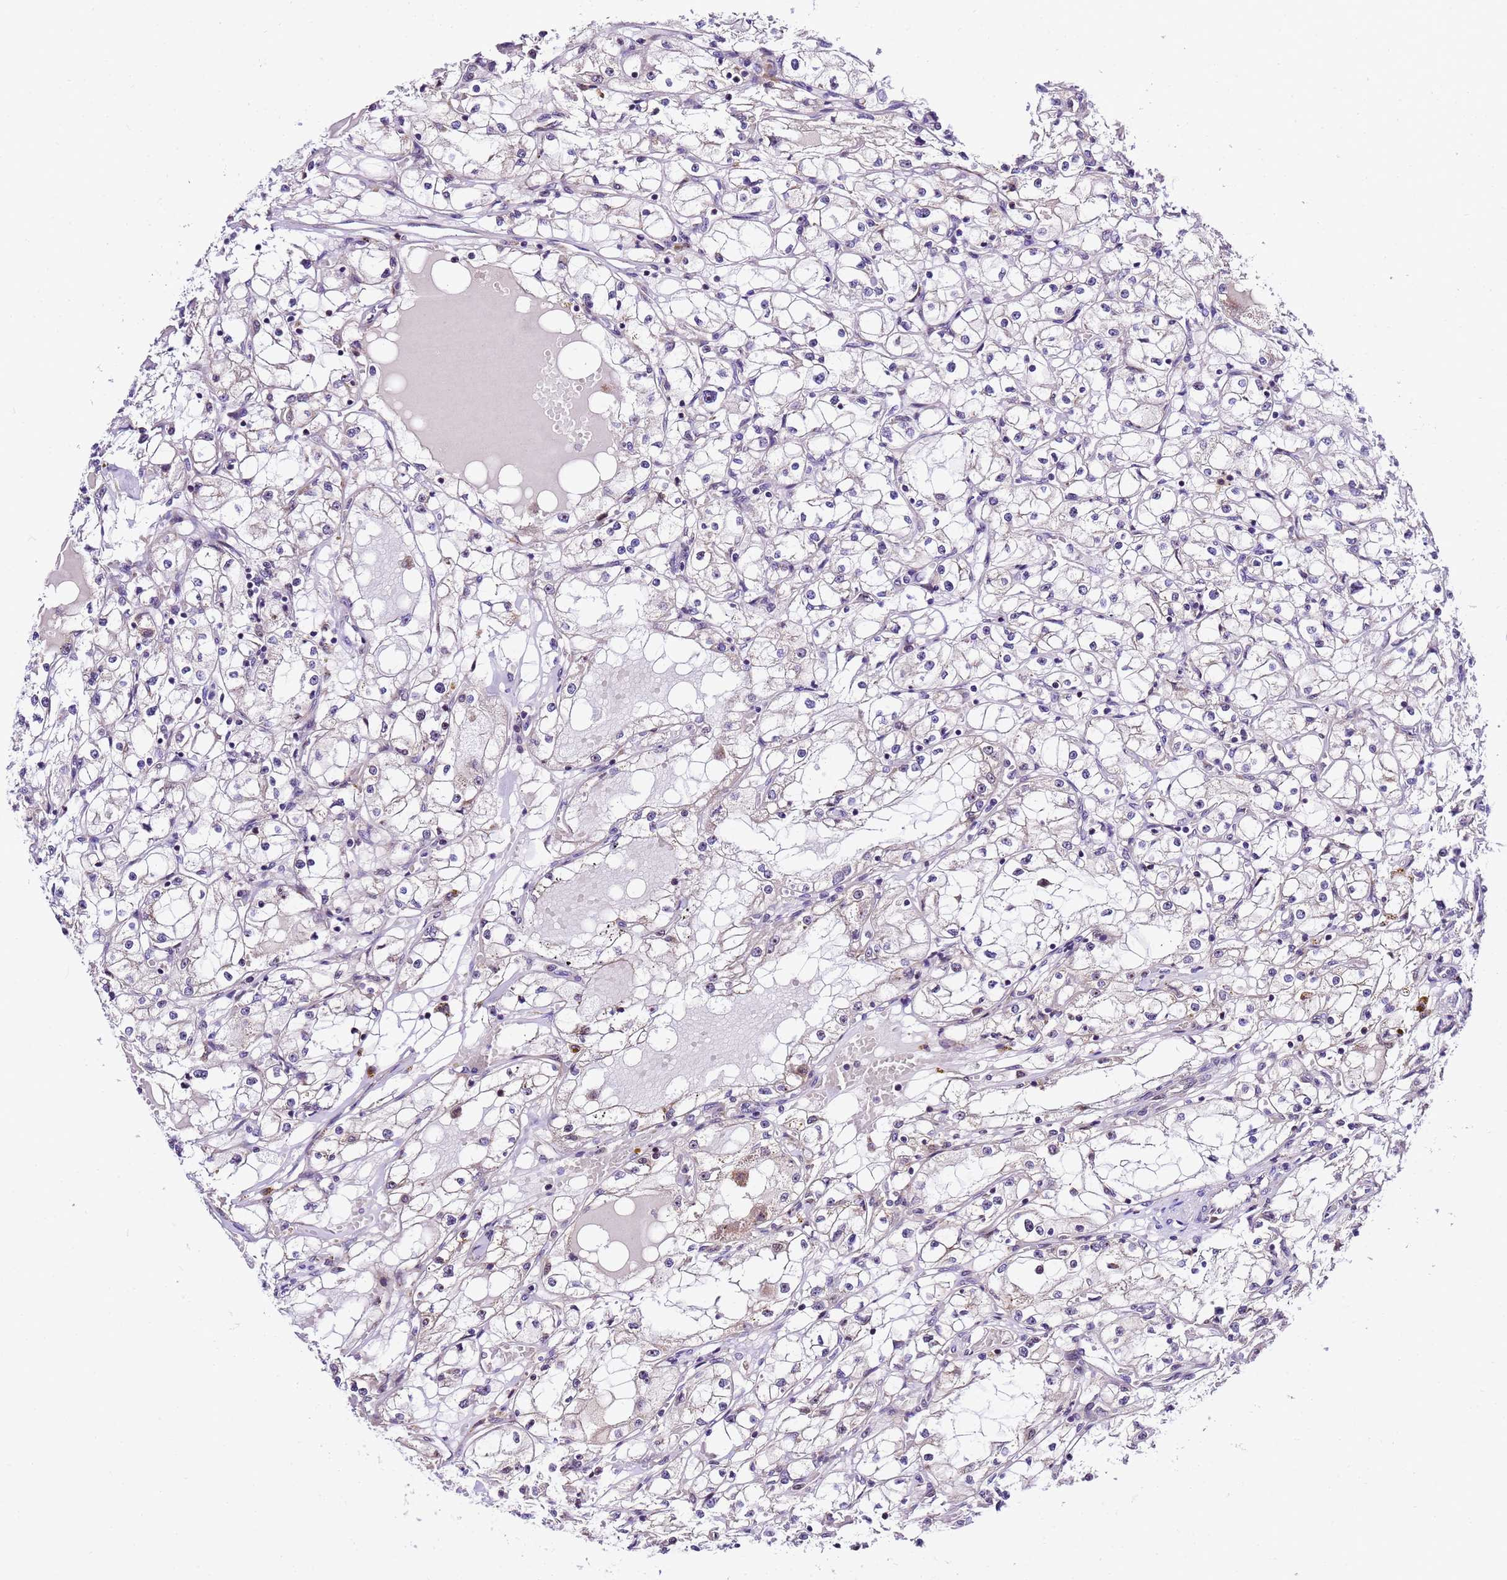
{"staining": {"intensity": "negative", "quantity": "none", "location": "none"}, "tissue": "renal cancer", "cell_type": "Tumor cells", "image_type": "cancer", "snomed": [{"axis": "morphology", "description": "Adenocarcinoma, NOS"}, {"axis": "topography", "description": "Kidney"}], "caption": "Immunohistochemistry (IHC) micrograph of neoplastic tissue: renal cancer (adenocarcinoma) stained with DAB (3,3'-diaminobenzidine) displays no significant protein positivity in tumor cells.", "gene": "SLX4IP", "patient": {"sex": "male", "age": 56}}